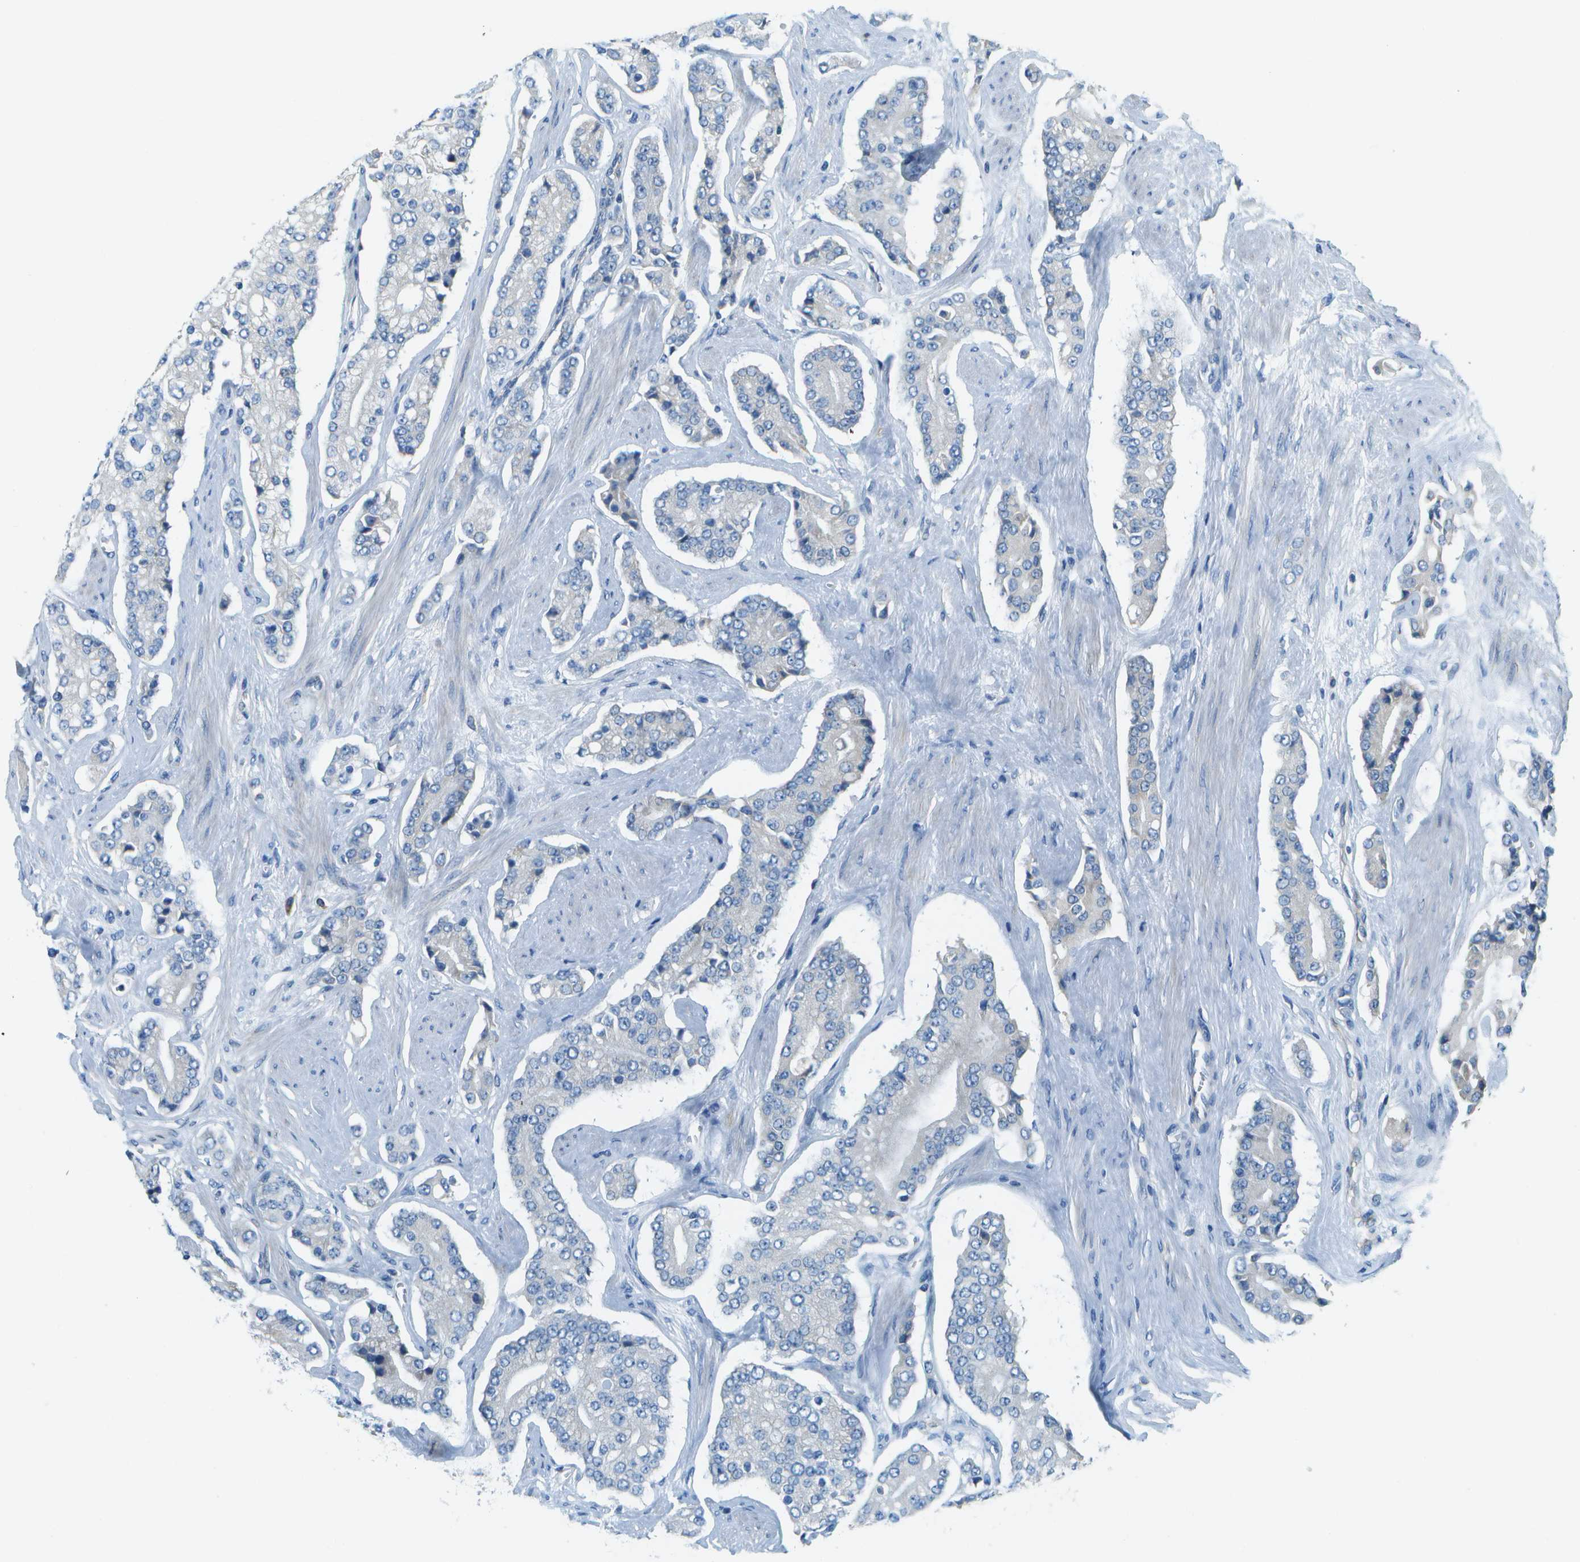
{"staining": {"intensity": "weak", "quantity": "25%-75%", "location": "cytoplasmic/membranous"}, "tissue": "prostate cancer", "cell_type": "Tumor cells", "image_type": "cancer", "snomed": [{"axis": "morphology", "description": "Adenocarcinoma, High grade"}, {"axis": "topography", "description": "Prostate"}], "caption": "Immunohistochemistry (IHC) histopathology image of neoplastic tissue: prostate cancer (high-grade adenocarcinoma) stained using IHC exhibits low levels of weak protein expression localized specifically in the cytoplasmic/membranous of tumor cells, appearing as a cytoplasmic/membranous brown color.", "gene": "PTGIS", "patient": {"sex": "male", "age": 71}}